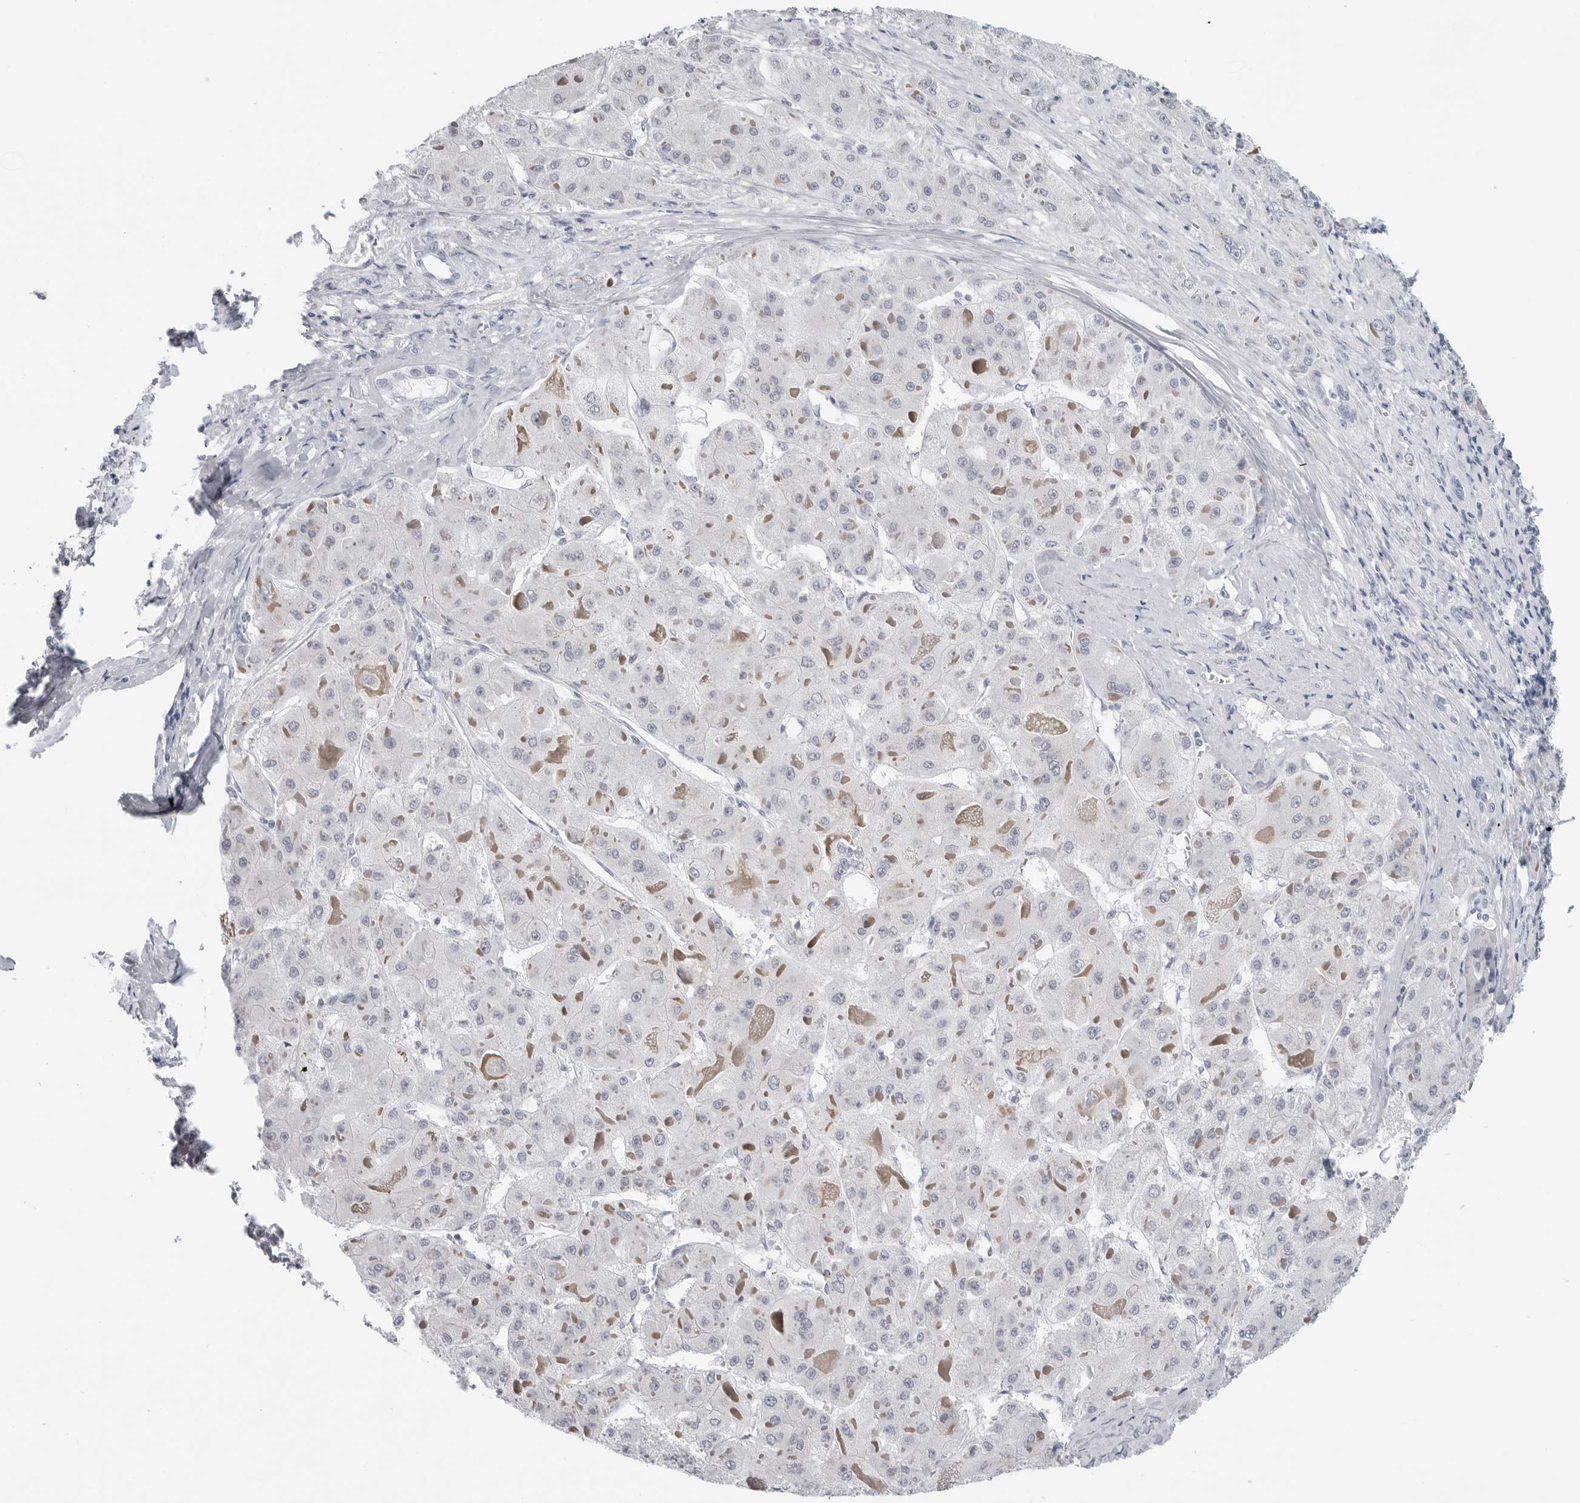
{"staining": {"intensity": "negative", "quantity": "none", "location": "none"}, "tissue": "liver cancer", "cell_type": "Tumor cells", "image_type": "cancer", "snomed": [{"axis": "morphology", "description": "Carcinoma, Hepatocellular, NOS"}, {"axis": "topography", "description": "Liver"}], "caption": "This histopathology image is of liver cancer (hepatocellular carcinoma) stained with immunohistochemistry to label a protein in brown with the nuclei are counter-stained blue. There is no expression in tumor cells.", "gene": "PGA3", "patient": {"sex": "female", "age": 73}}